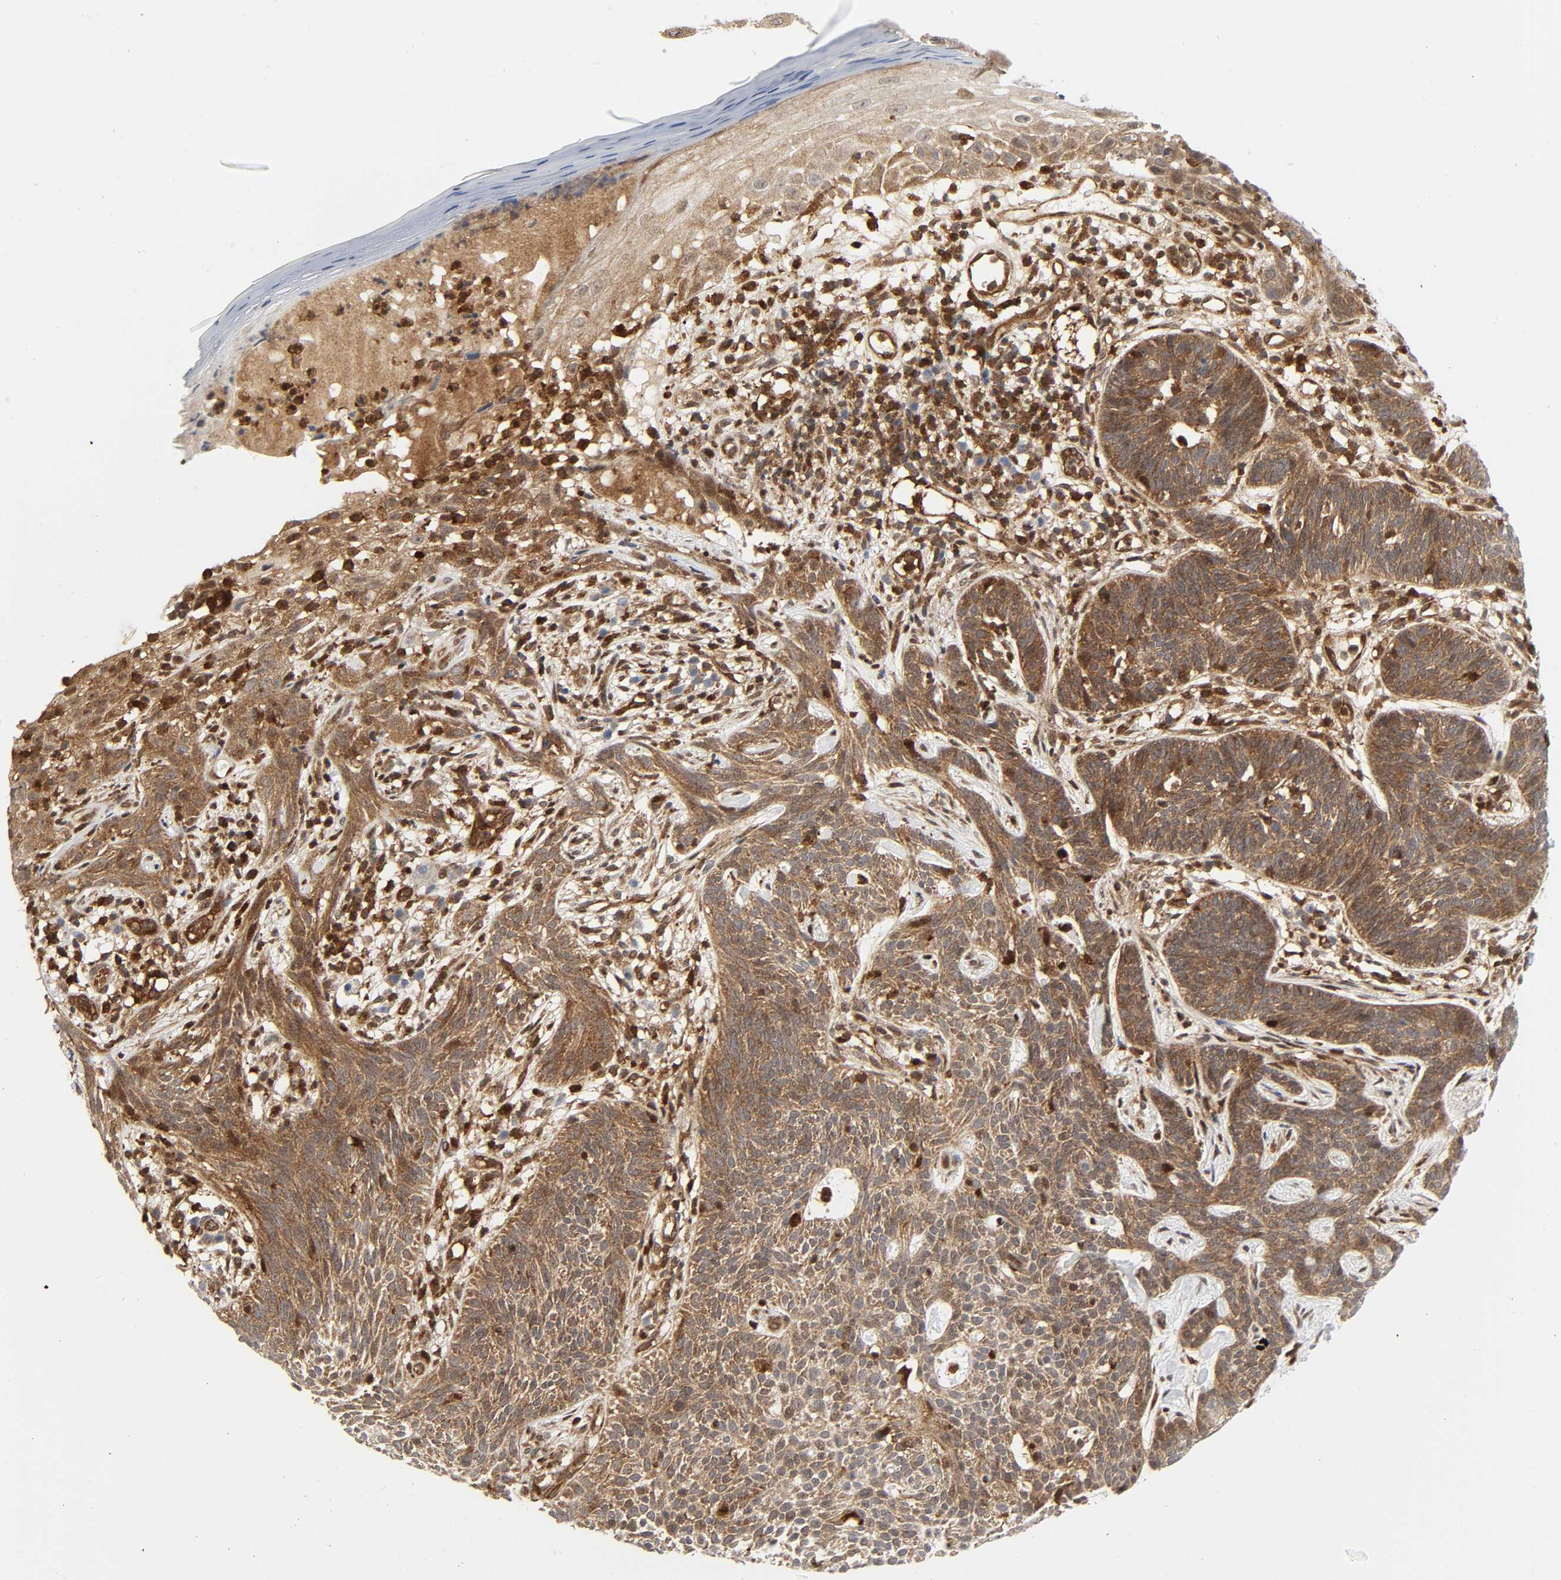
{"staining": {"intensity": "moderate", "quantity": ">75%", "location": "cytoplasmic/membranous"}, "tissue": "skin cancer", "cell_type": "Tumor cells", "image_type": "cancer", "snomed": [{"axis": "morphology", "description": "Normal tissue, NOS"}, {"axis": "morphology", "description": "Basal cell carcinoma"}, {"axis": "topography", "description": "Skin"}], "caption": "Skin cancer stained for a protein (brown) displays moderate cytoplasmic/membranous positive staining in approximately >75% of tumor cells.", "gene": "MAPK1", "patient": {"sex": "female", "age": 69}}